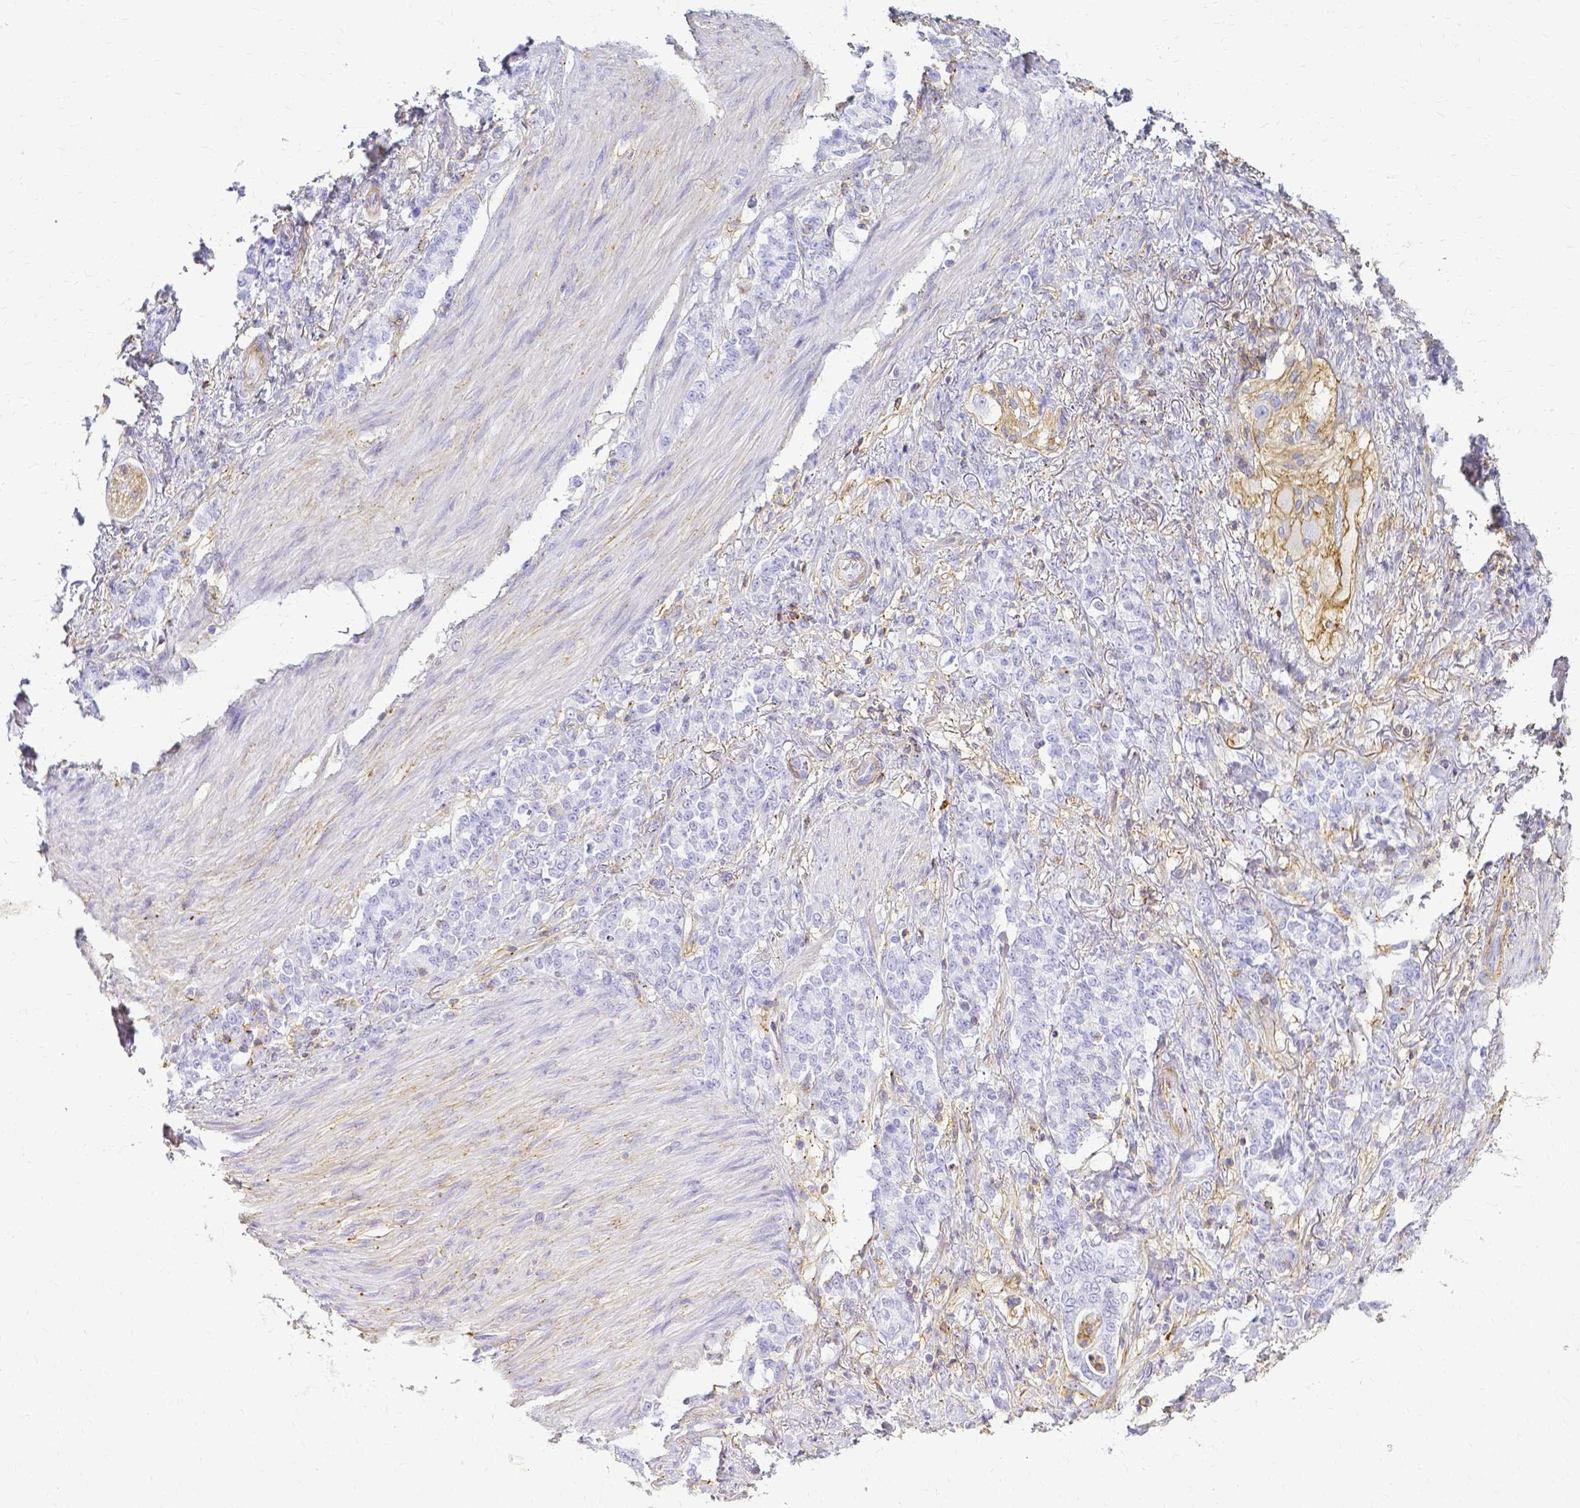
{"staining": {"intensity": "negative", "quantity": "none", "location": "none"}, "tissue": "stomach cancer", "cell_type": "Tumor cells", "image_type": "cancer", "snomed": [{"axis": "morphology", "description": "Adenocarcinoma, NOS"}, {"axis": "topography", "description": "Stomach"}], "caption": "Tumor cells show no significant expression in stomach cancer.", "gene": "HSPA12A", "patient": {"sex": "female", "age": 79}}